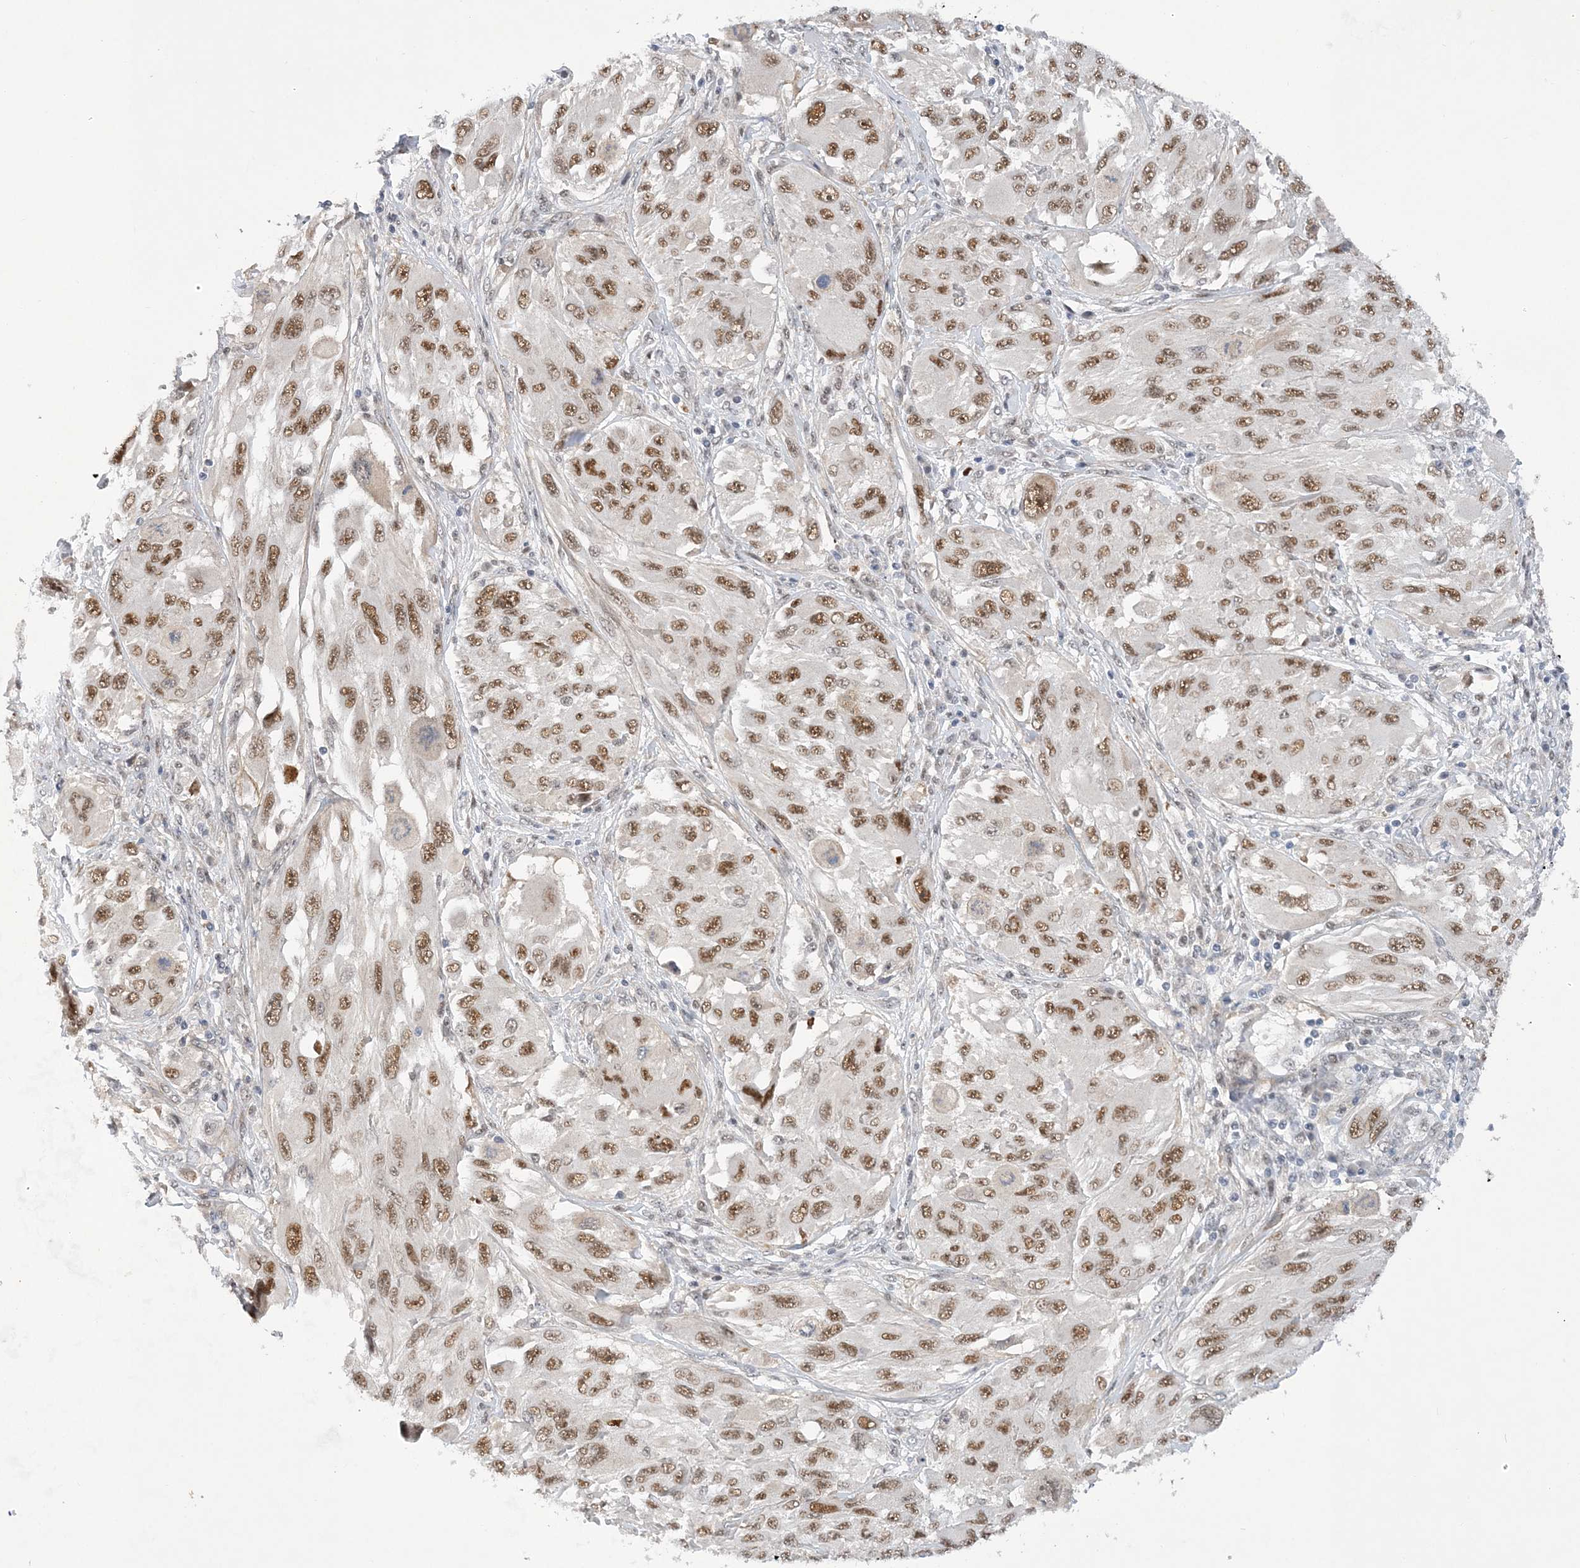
{"staining": {"intensity": "moderate", "quantity": ">75%", "location": "nuclear"}, "tissue": "melanoma", "cell_type": "Tumor cells", "image_type": "cancer", "snomed": [{"axis": "morphology", "description": "Malignant melanoma, NOS"}, {"axis": "topography", "description": "Skin"}], "caption": "This histopathology image demonstrates IHC staining of human malignant melanoma, with medium moderate nuclear staining in approximately >75% of tumor cells.", "gene": "FAM217A", "patient": {"sex": "female", "age": 91}}